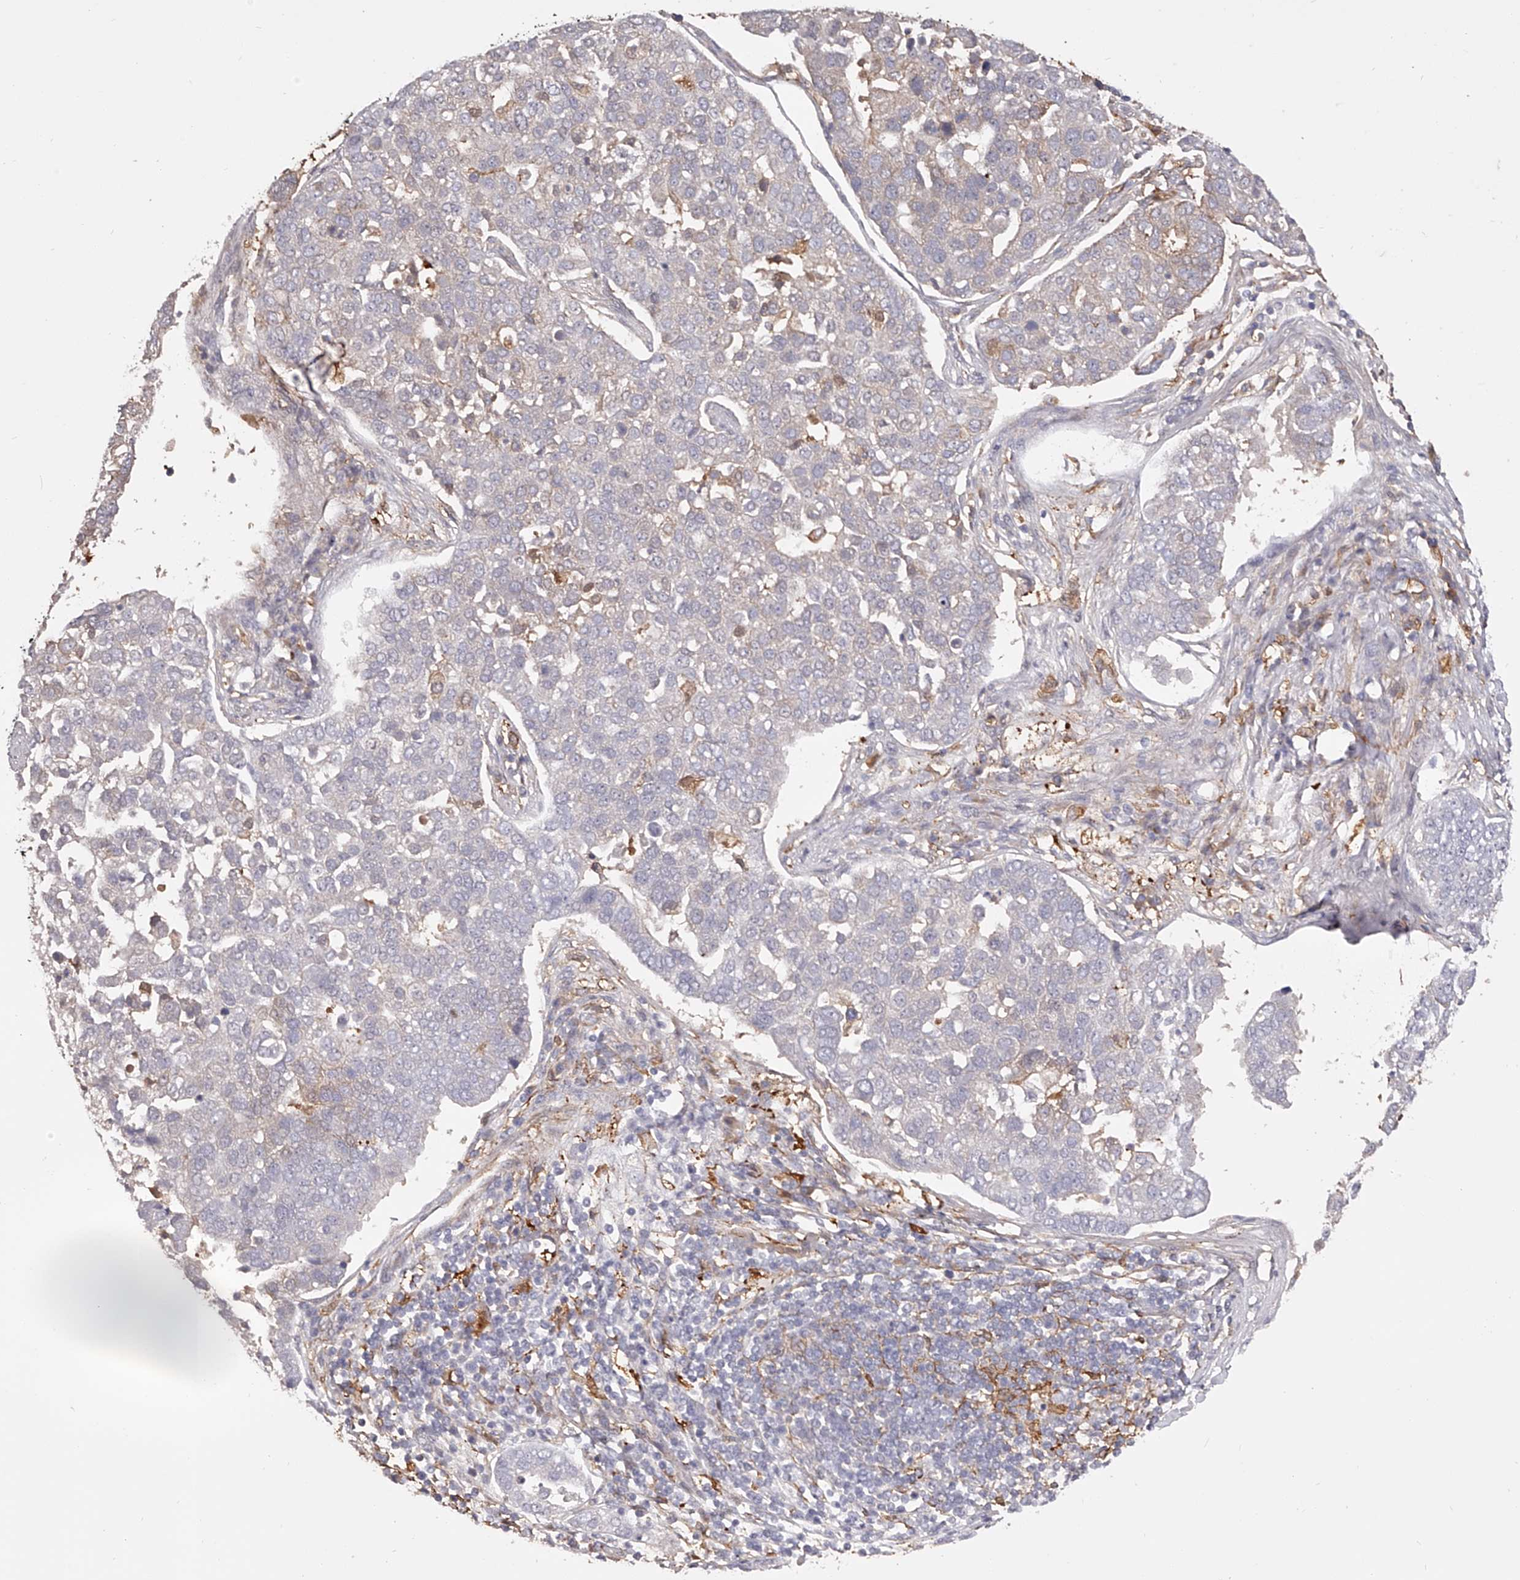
{"staining": {"intensity": "weak", "quantity": "25%-75%", "location": "cytoplasmic/membranous"}, "tissue": "pancreatic cancer", "cell_type": "Tumor cells", "image_type": "cancer", "snomed": [{"axis": "morphology", "description": "Adenocarcinoma, NOS"}, {"axis": "topography", "description": "Pancreas"}], "caption": "Protein analysis of pancreatic cancer (adenocarcinoma) tissue exhibits weak cytoplasmic/membranous staining in approximately 25%-75% of tumor cells.", "gene": "LAP3", "patient": {"sex": "female", "age": 61}}